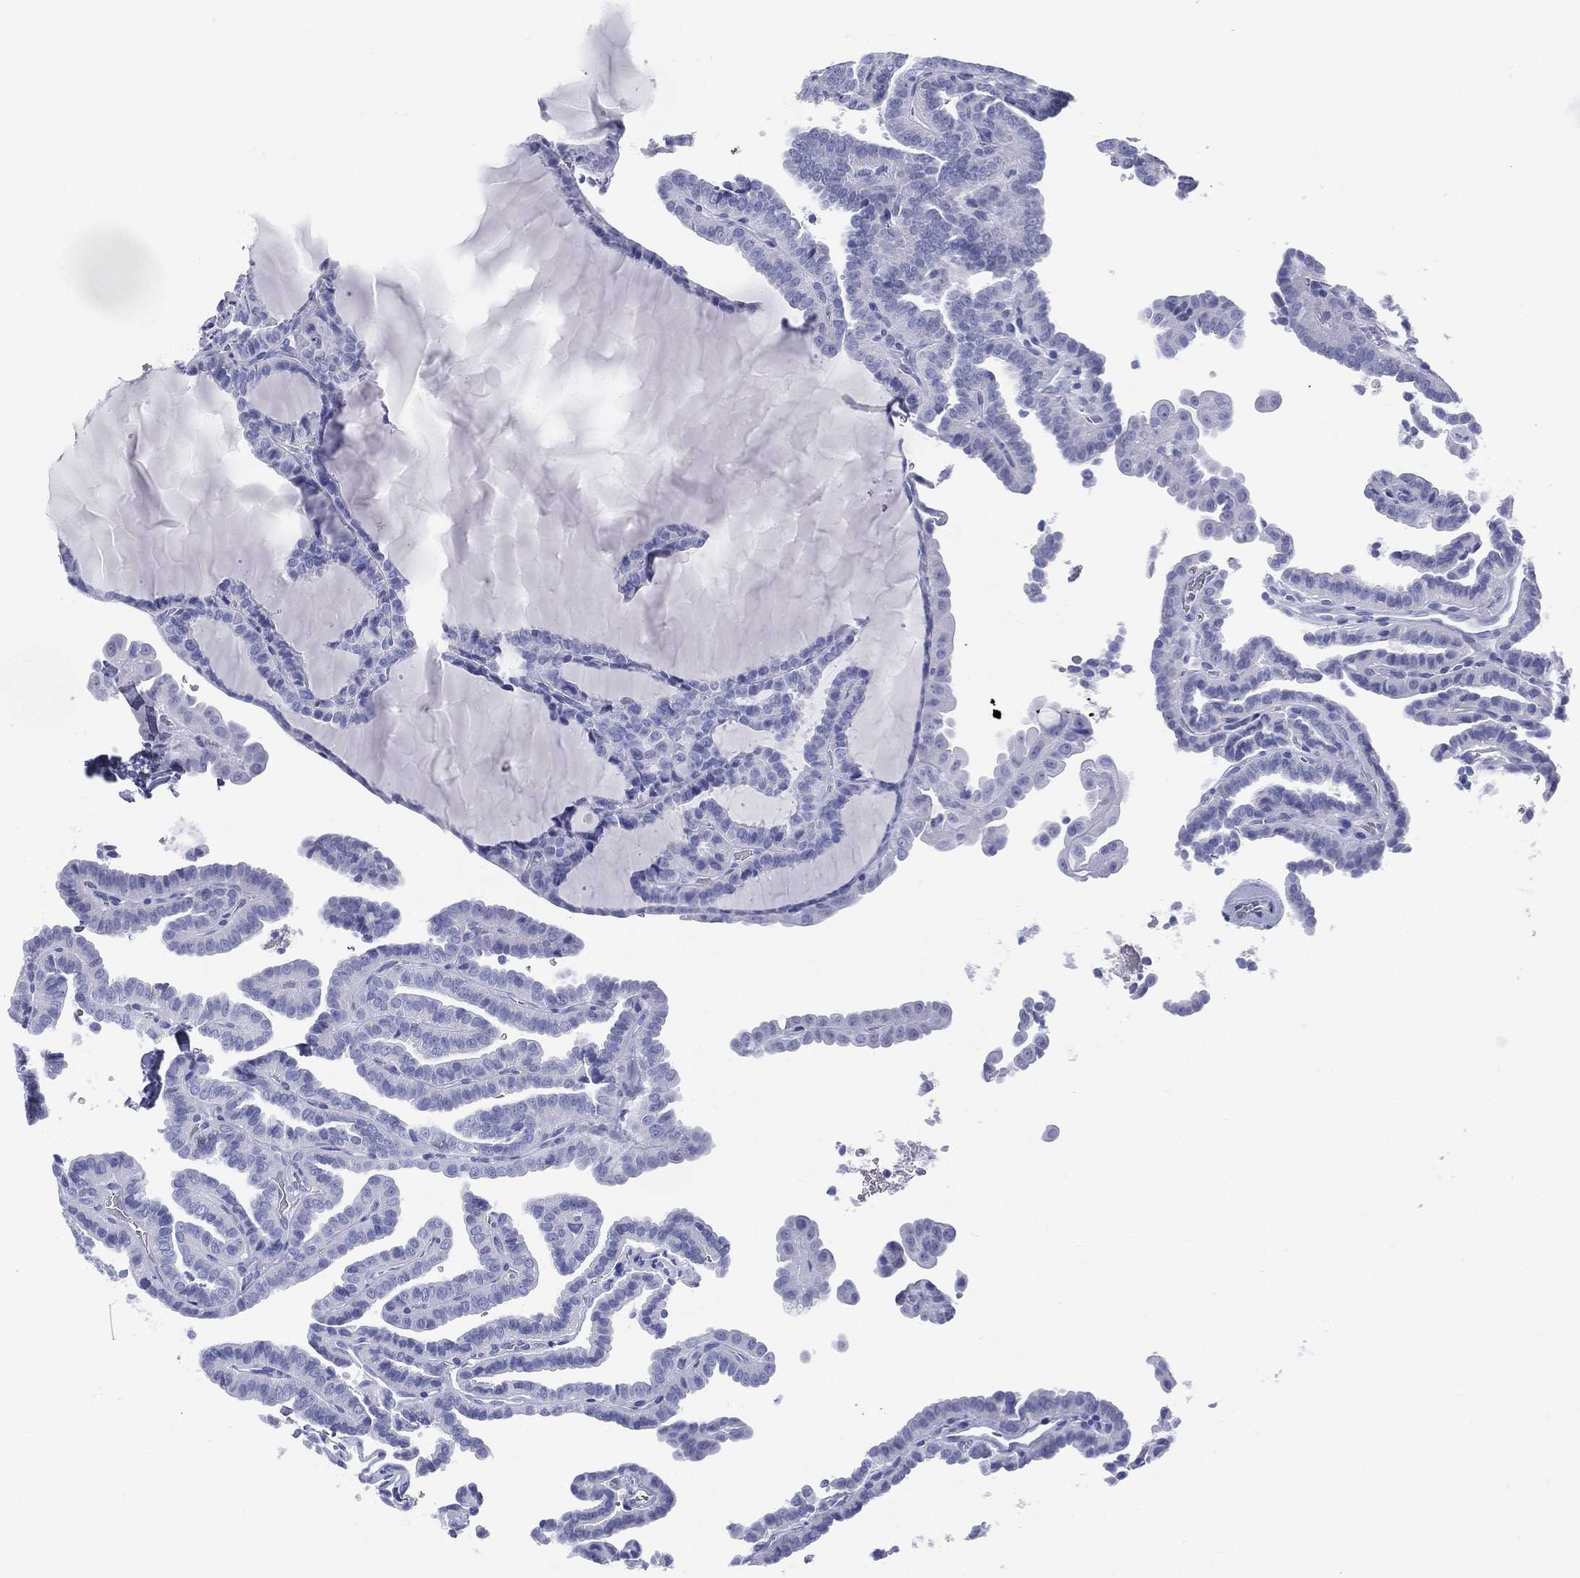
{"staining": {"intensity": "negative", "quantity": "none", "location": "none"}, "tissue": "thyroid cancer", "cell_type": "Tumor cells", "image_type": "cancer", "snomed": [{"axis": "morphology", "description": "Papillary adenocarcinoma, NOS"}, {"axis": "topography", "description": "Thyroid gland"}], "caption": "The photomicrograph reveals no significant positivity in tumor cells of thyroid papillary adenocarcinoma.", "gene": "ETNPPL", "patient": {"sex": "female", "age": 39}}